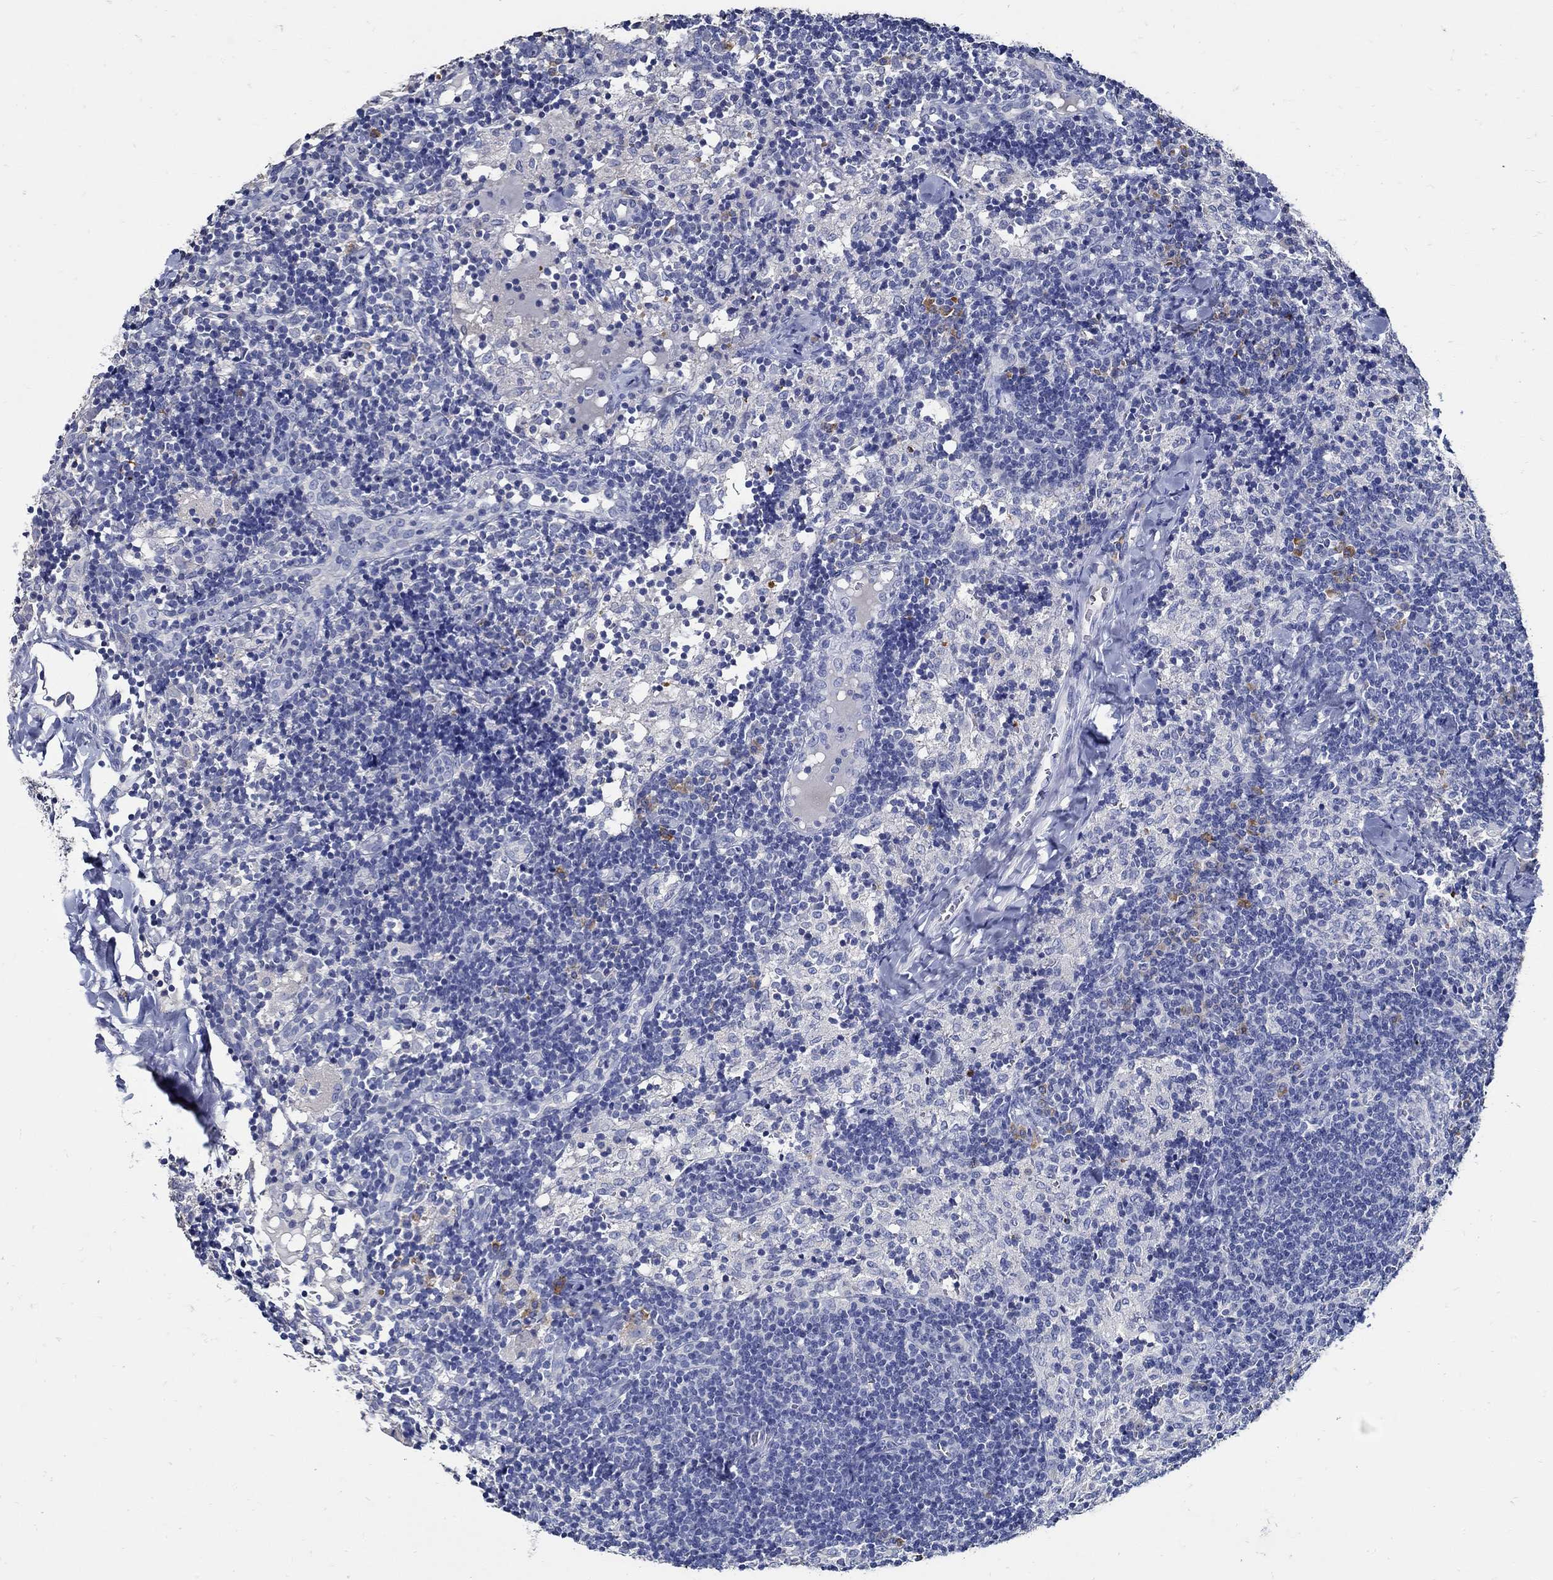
{"staining": {"intensity": "negative", "quantity": "none", "location": "none"}, "tissue": "lymph node", "cell_type": "Germinal center cells", "image_type": "normal", "snomed": [{"axis": "morphology", "description": "Normal tissue, NOS"}, {"axis": "topography", "description": "Lymph node"}], "caption": "The image reveals no staining of germinal center cells in benign lymph node.", "gene": "PRX", "patient": {"sex": "female", "age": 52}}